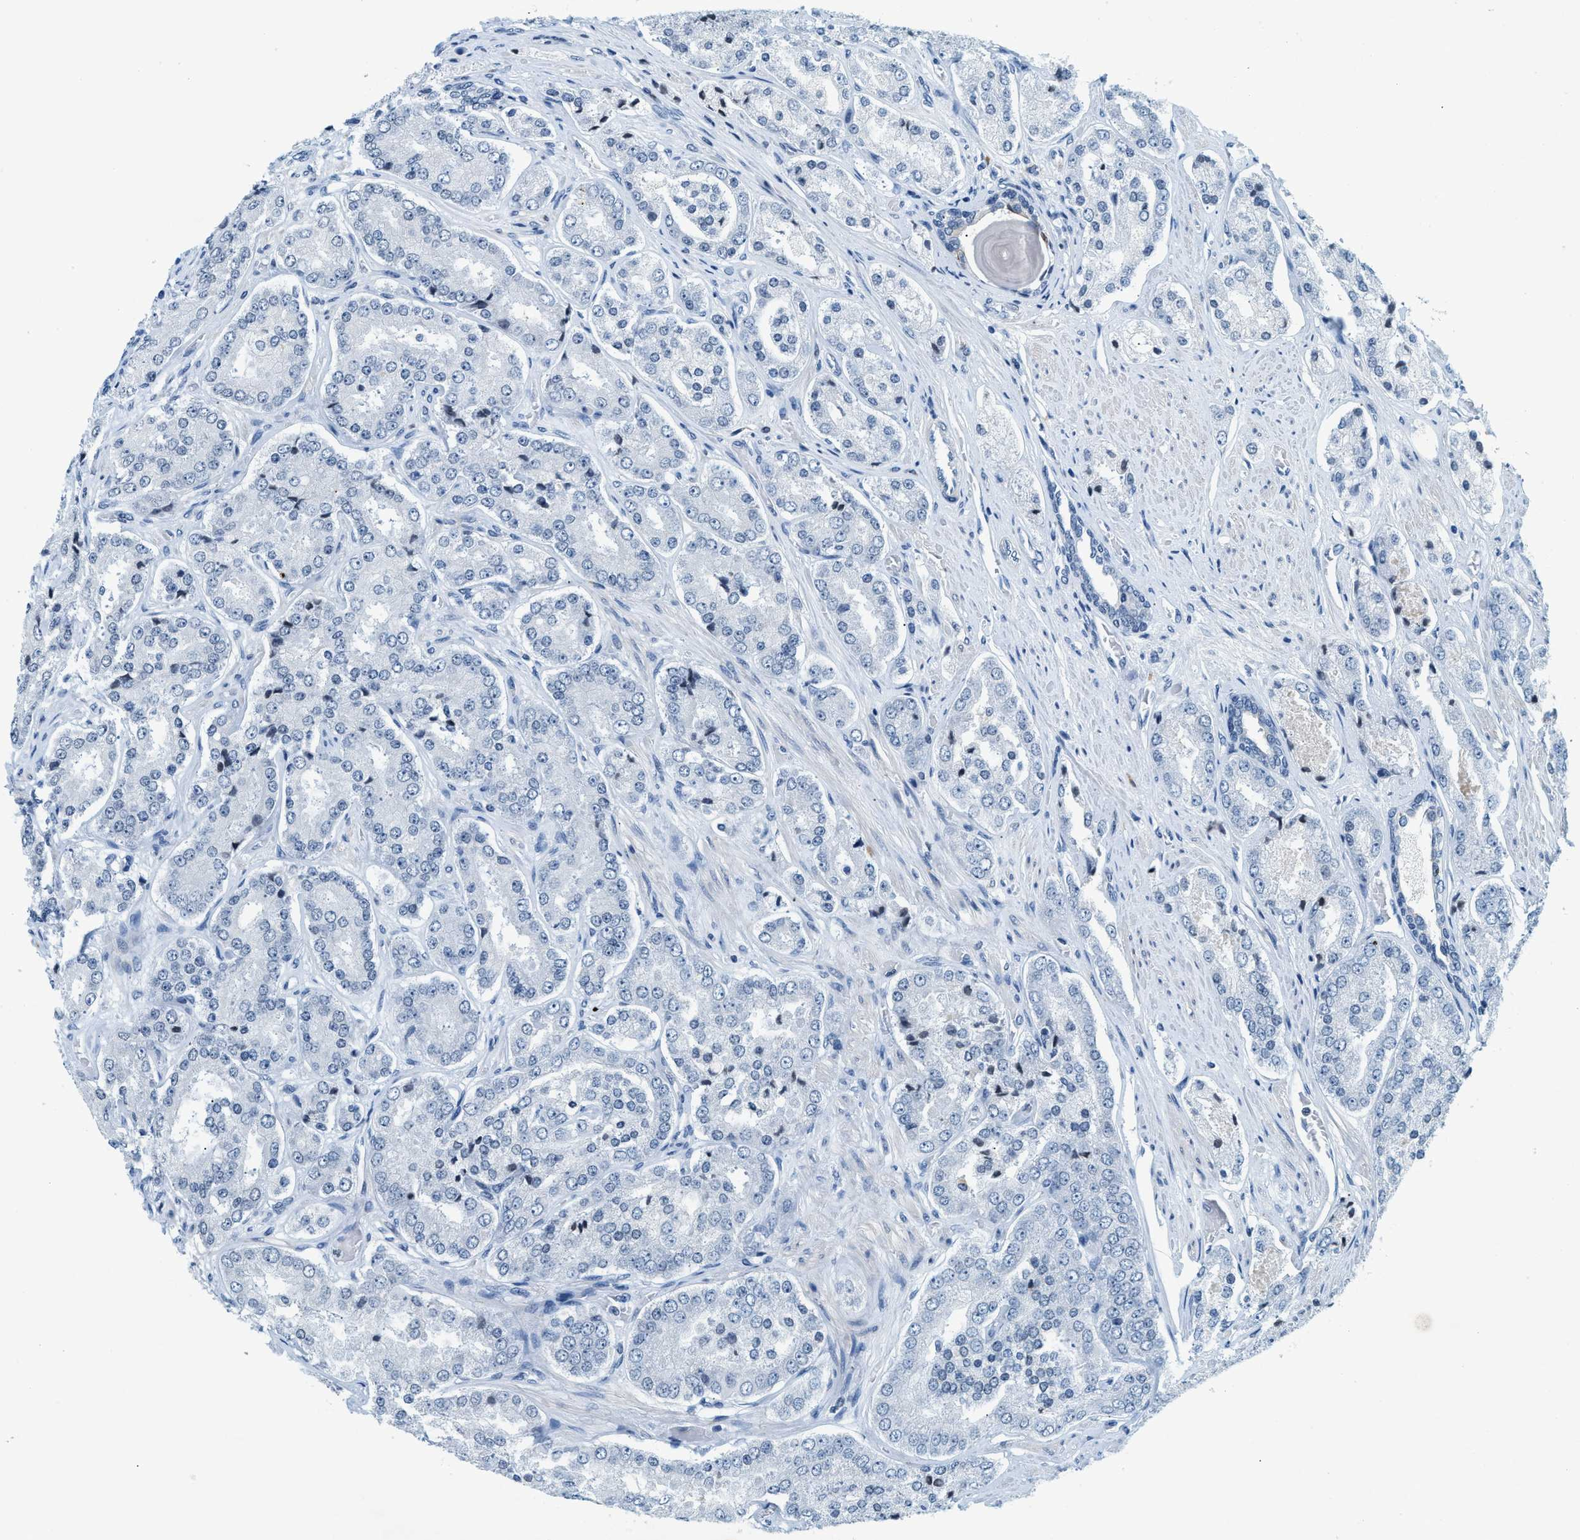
{"staining": {"intensity": "negative", "quantity": "none", "location": "none"}, "tissue": "prostate cancer", "cell_type": "Tumor cells", "image_type": "cancer", "snomed": [{"axis": "morphology", "description": "Adenocarcinoma, High grade"}, {"axis": "topography", "description": "Prostate"}], "caption": "The micrograph exhibits no staining of tumor cells in prostate cancer (adenocarcinoma (high-grade)).", "gene": "UVRAG", "patient": {"sex": "male", "age": 65}}